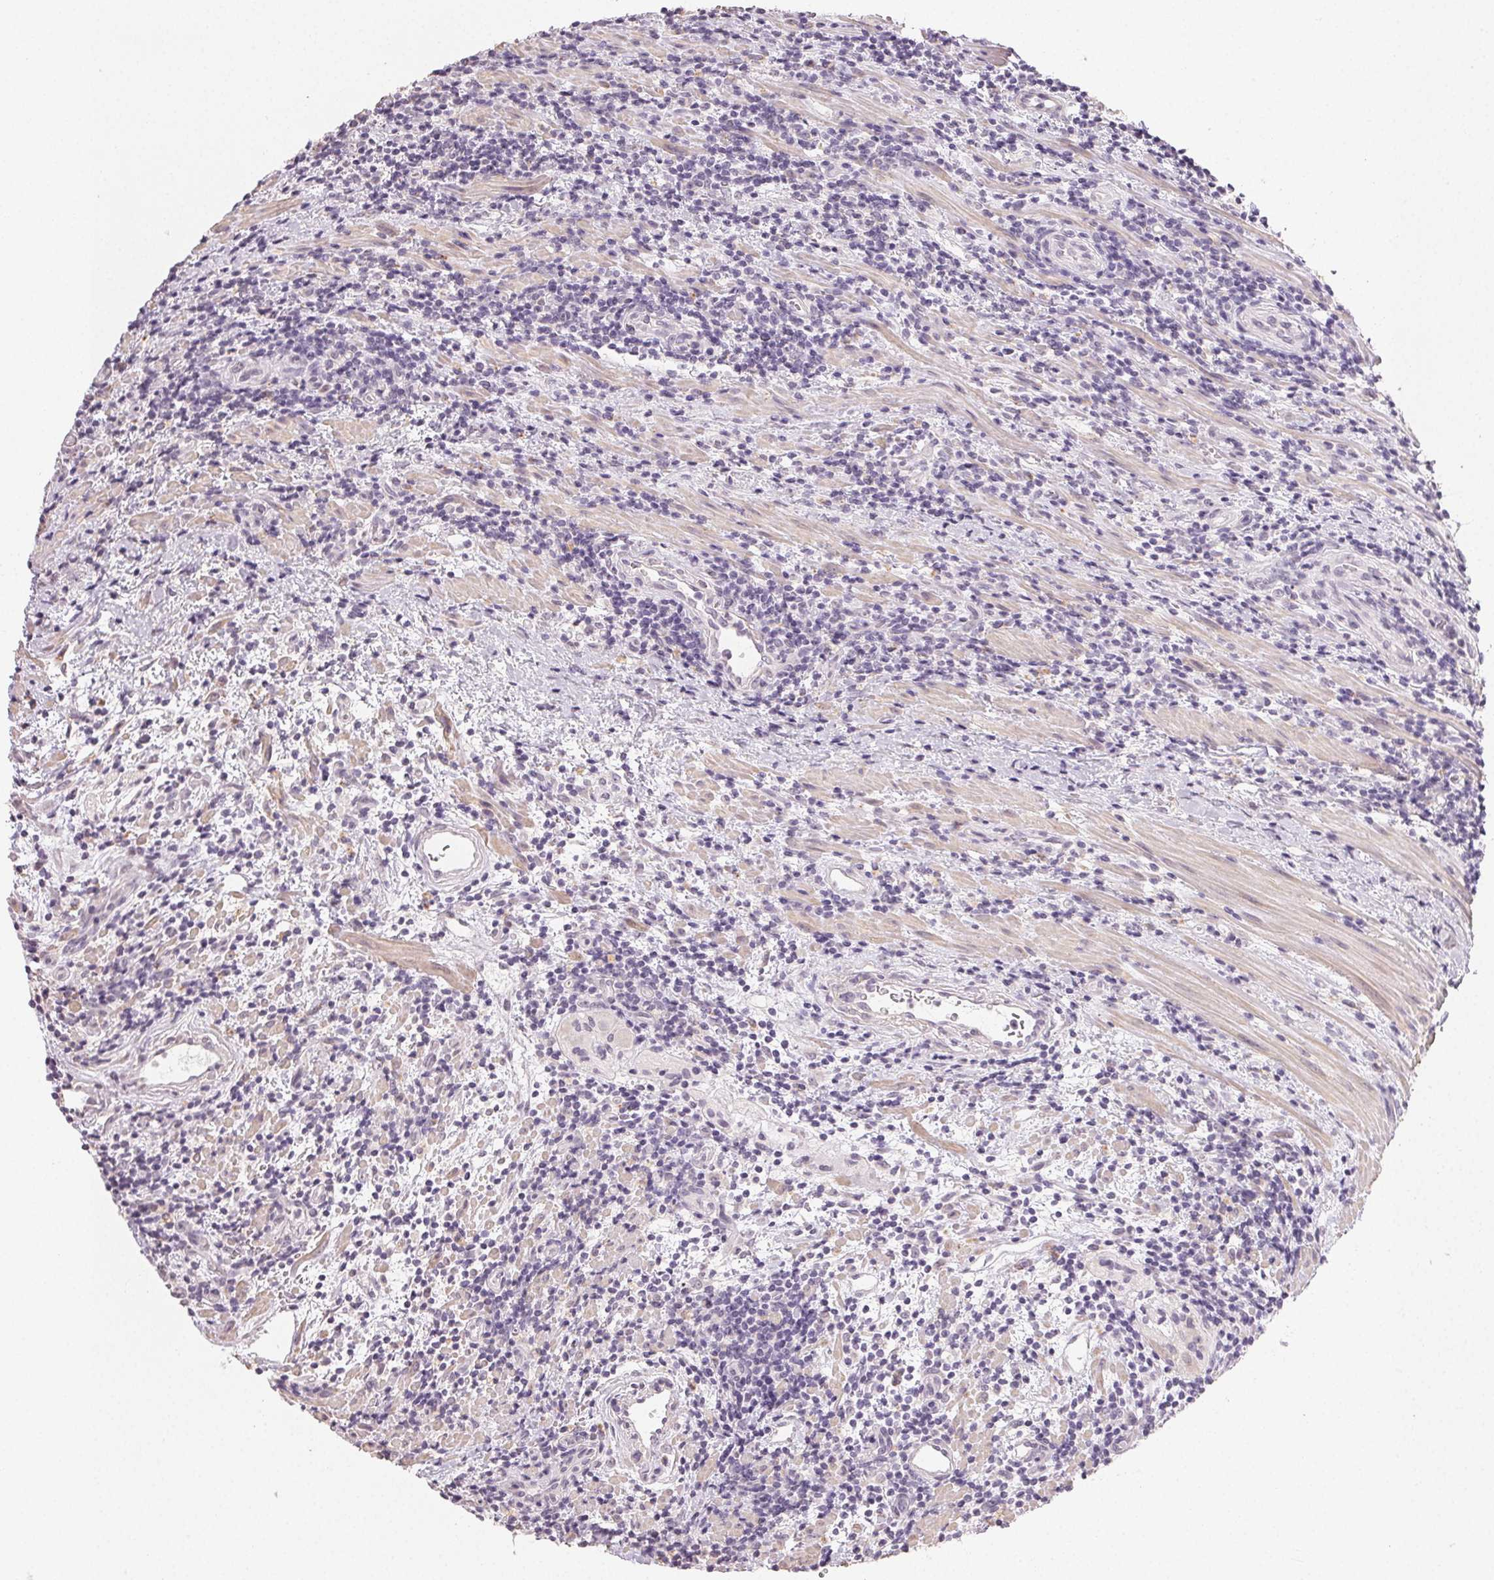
{"staining": {"intensity": "negative", "quantity": "none", "location": "none"}, "tissue": "lymphoma", "cell_type": "Tumor cells", "image_type": "cancer", "snomed": [{"axis": "morphology", "description": "Malignant lymphoma, non-Hodgkin's type, High grade"}, {"axis": "topography", "description": "Small intestine"}], "caption": "Histopathology image shows no significant protein positivity in tumor cells of high-grade malignant lymphoma, non-Hodgkin's type.", "gene": "TMEM174", "patient": {"sex": "female", "age": 56}}